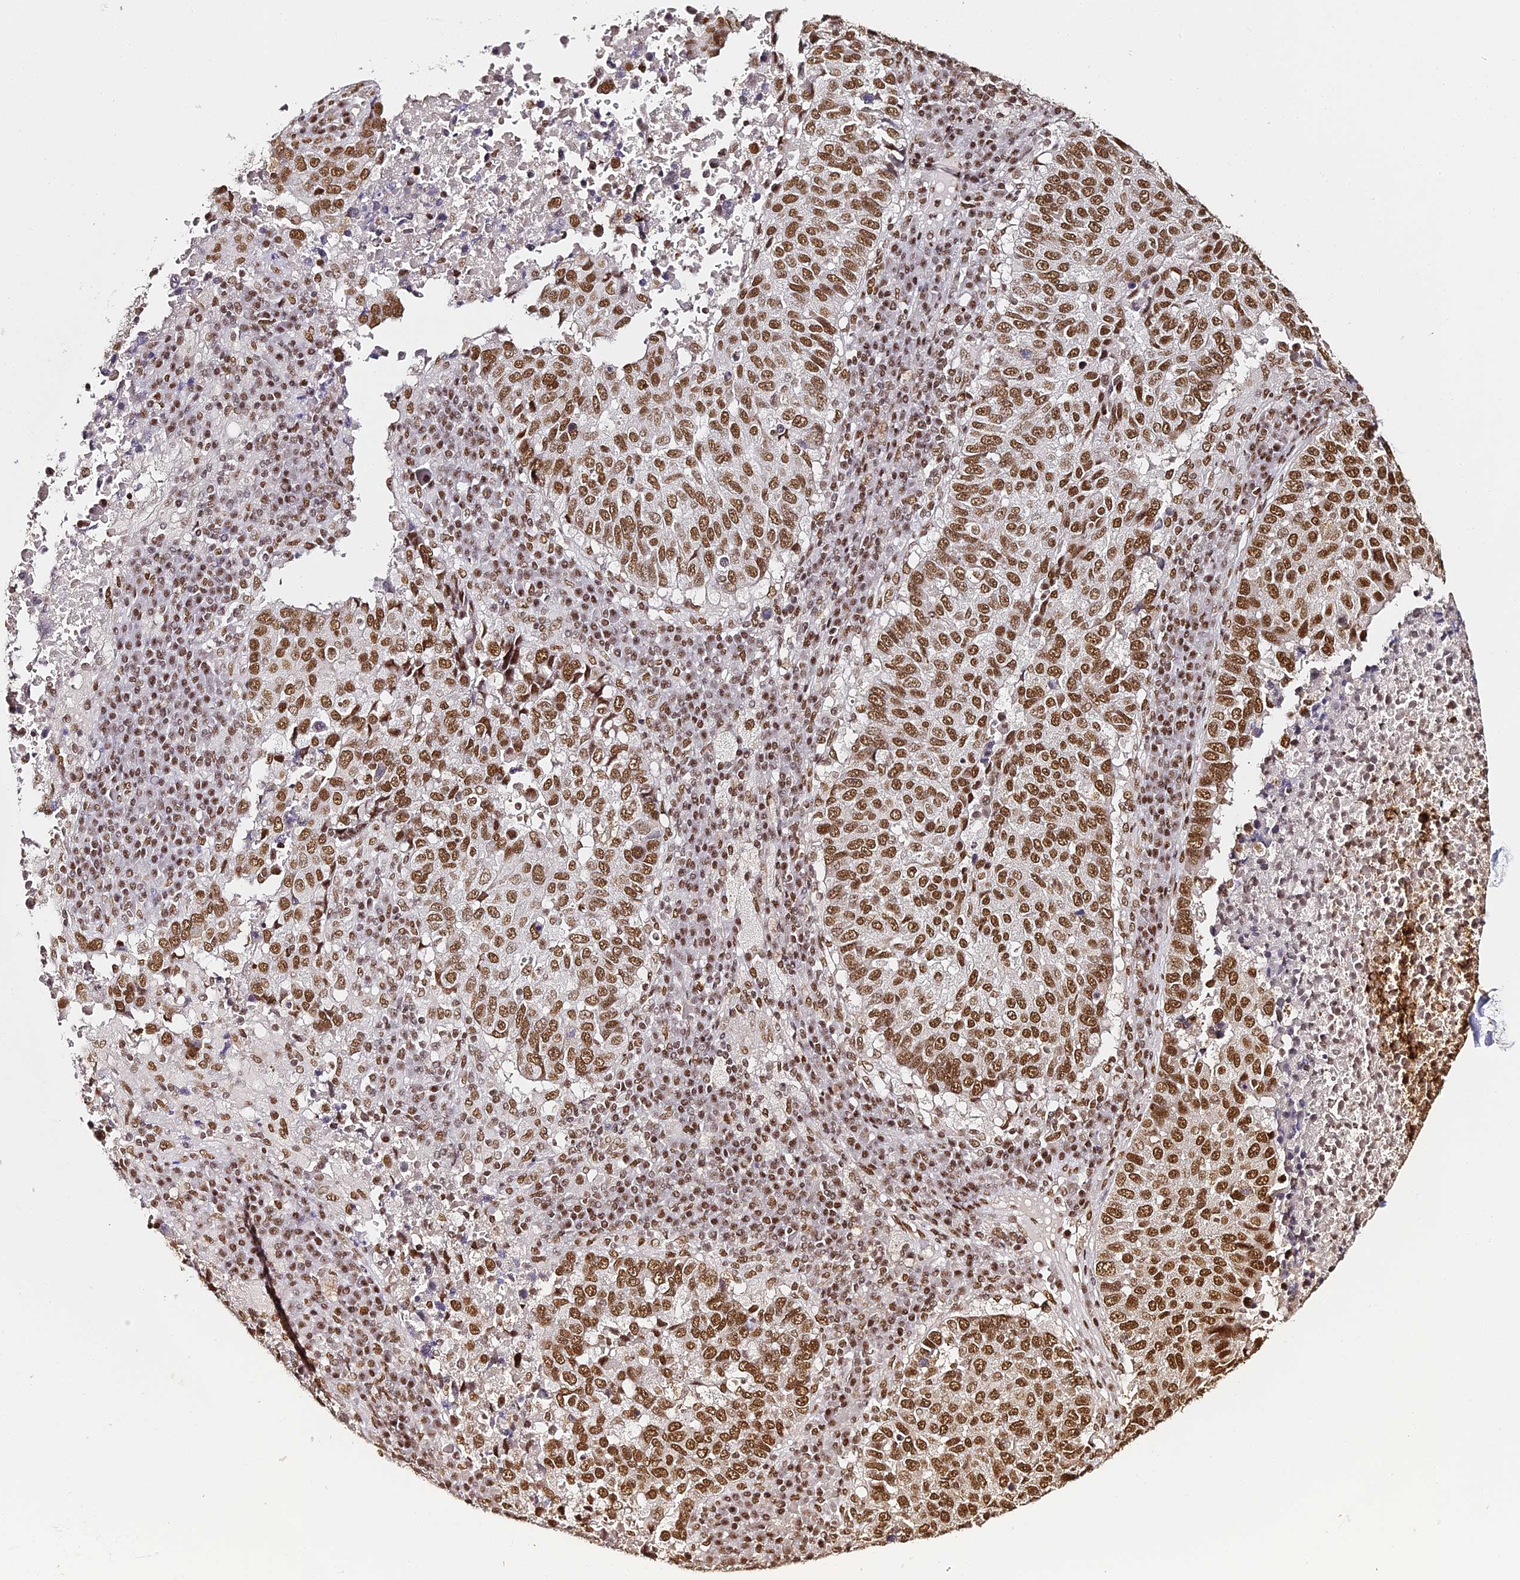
{"staining": {"intensity": "moderate", "quantity": ">75%", "location": "nuclear"}, "tissue": "lung cancer", "cell_type": "Tumor cells", "image_type": "cancer", "snomed": [{"axis": "morphology", "description": "Squamous cell carcinoma, NOS"}, {"axis": "topography", "description": "Lung"}], "caption": "Moderate nuclear expression for a protein is appreciated in about >75% of tumor cells of squamous cell carcinoma (lung) using immunohistochemistry (IHC).", "gene": "HNRNPA1", "patient": {"sex": "male", "age": 73}}